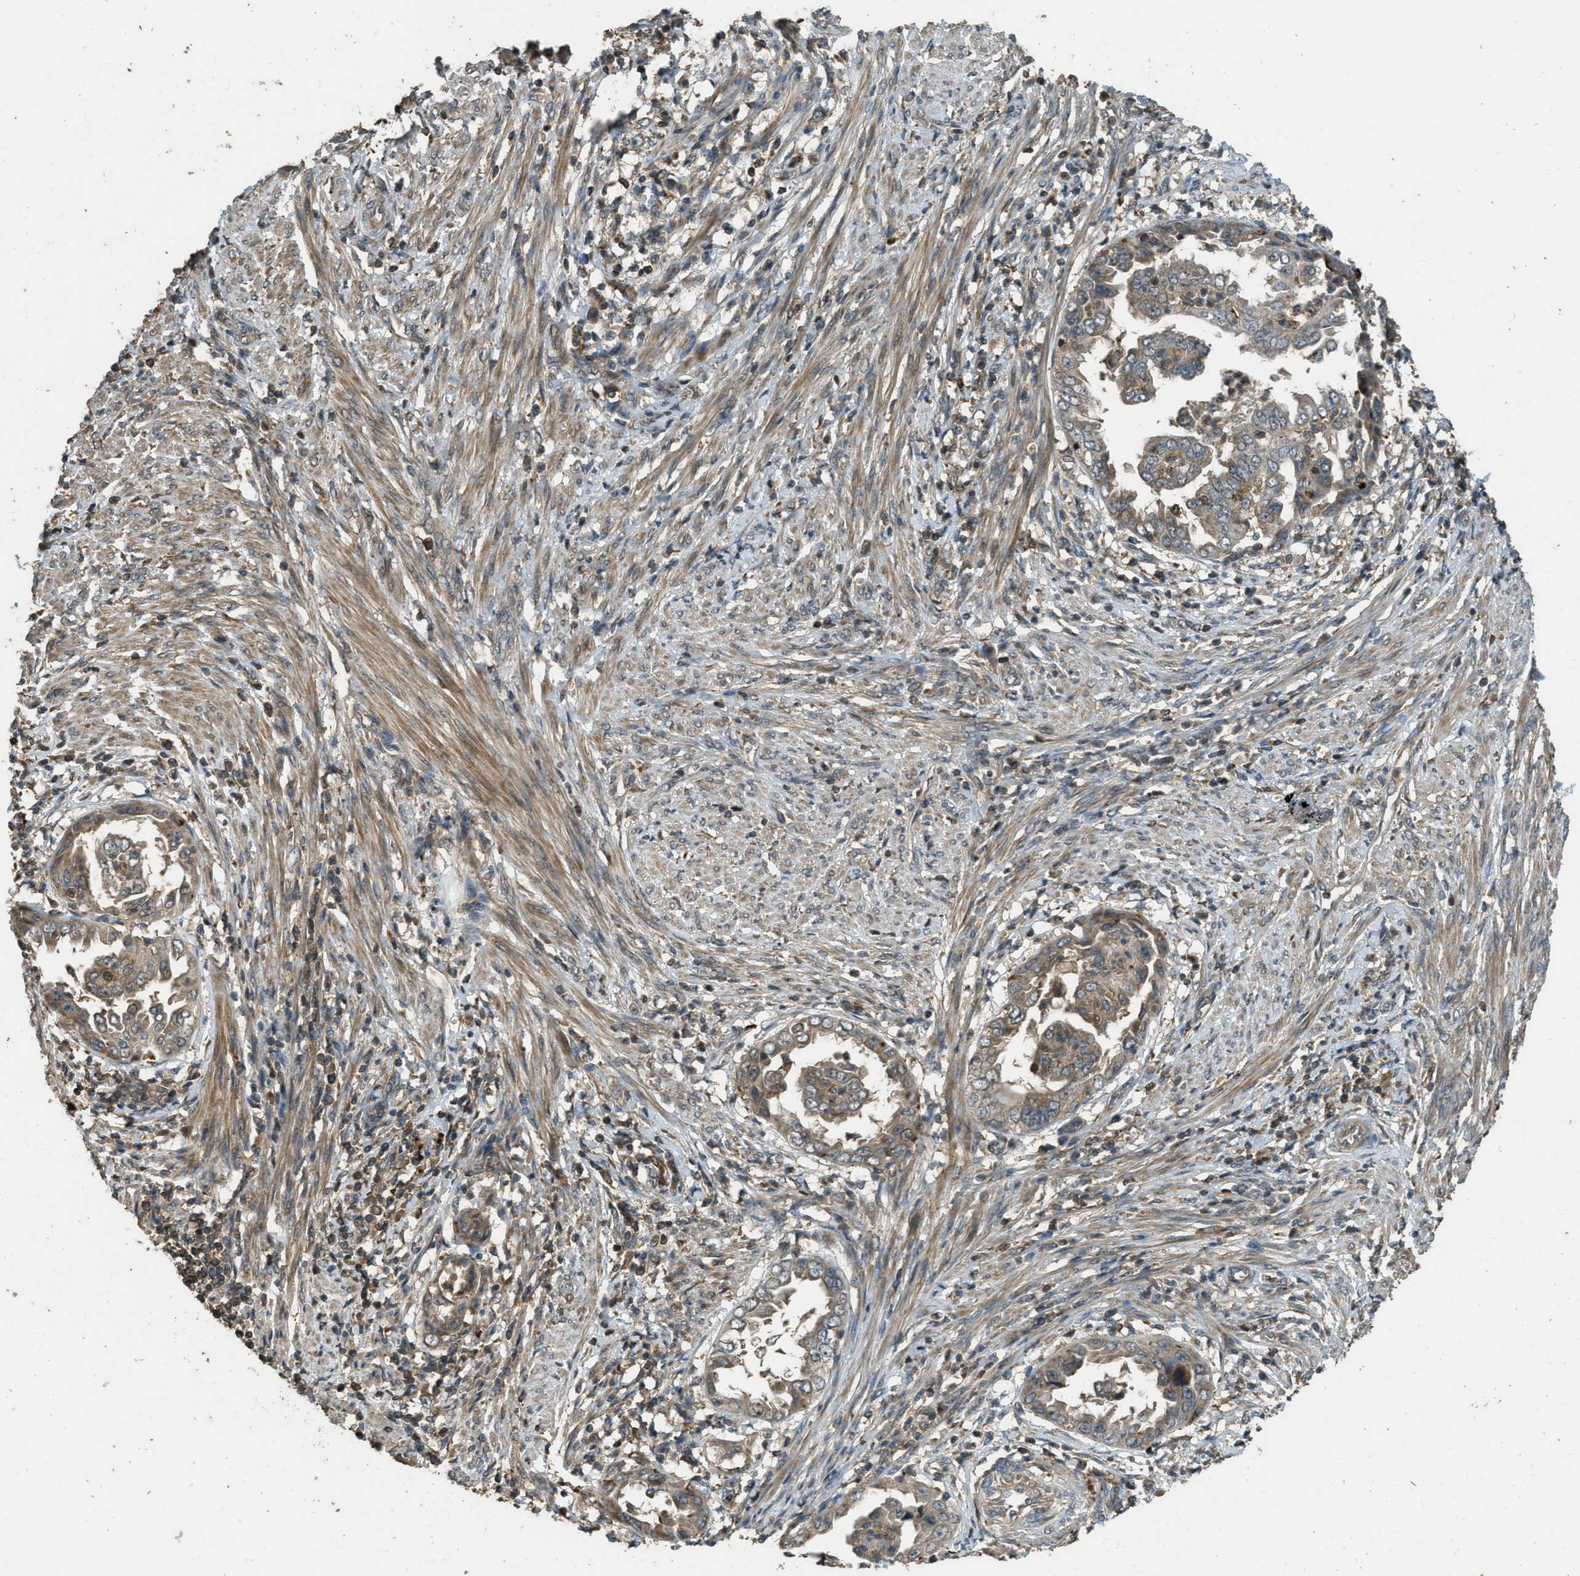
{"staining": {"intensity": "weak", "quantity": ">75%", "location": "cytoplasmic/membranous"}, "tissue": "endometrial cancer", "cell_type": "Tumor cells", "image_type": "cancer", "snomed": [{"axis": "morphology", "description": "Adenocarcinoma, NOS"}, {"axis": "topography", "description": "Endometrium"}], "caption": "This histopathology image displays immunohistochemistry (IHC) staining of adenocarcinoma (endometrial), with low weak cytoplasmic/membranous positivity in approximately >75% of tumor cells.", "gene": "PPP6R3", "patient": {"sex": "female", "age": 85}}